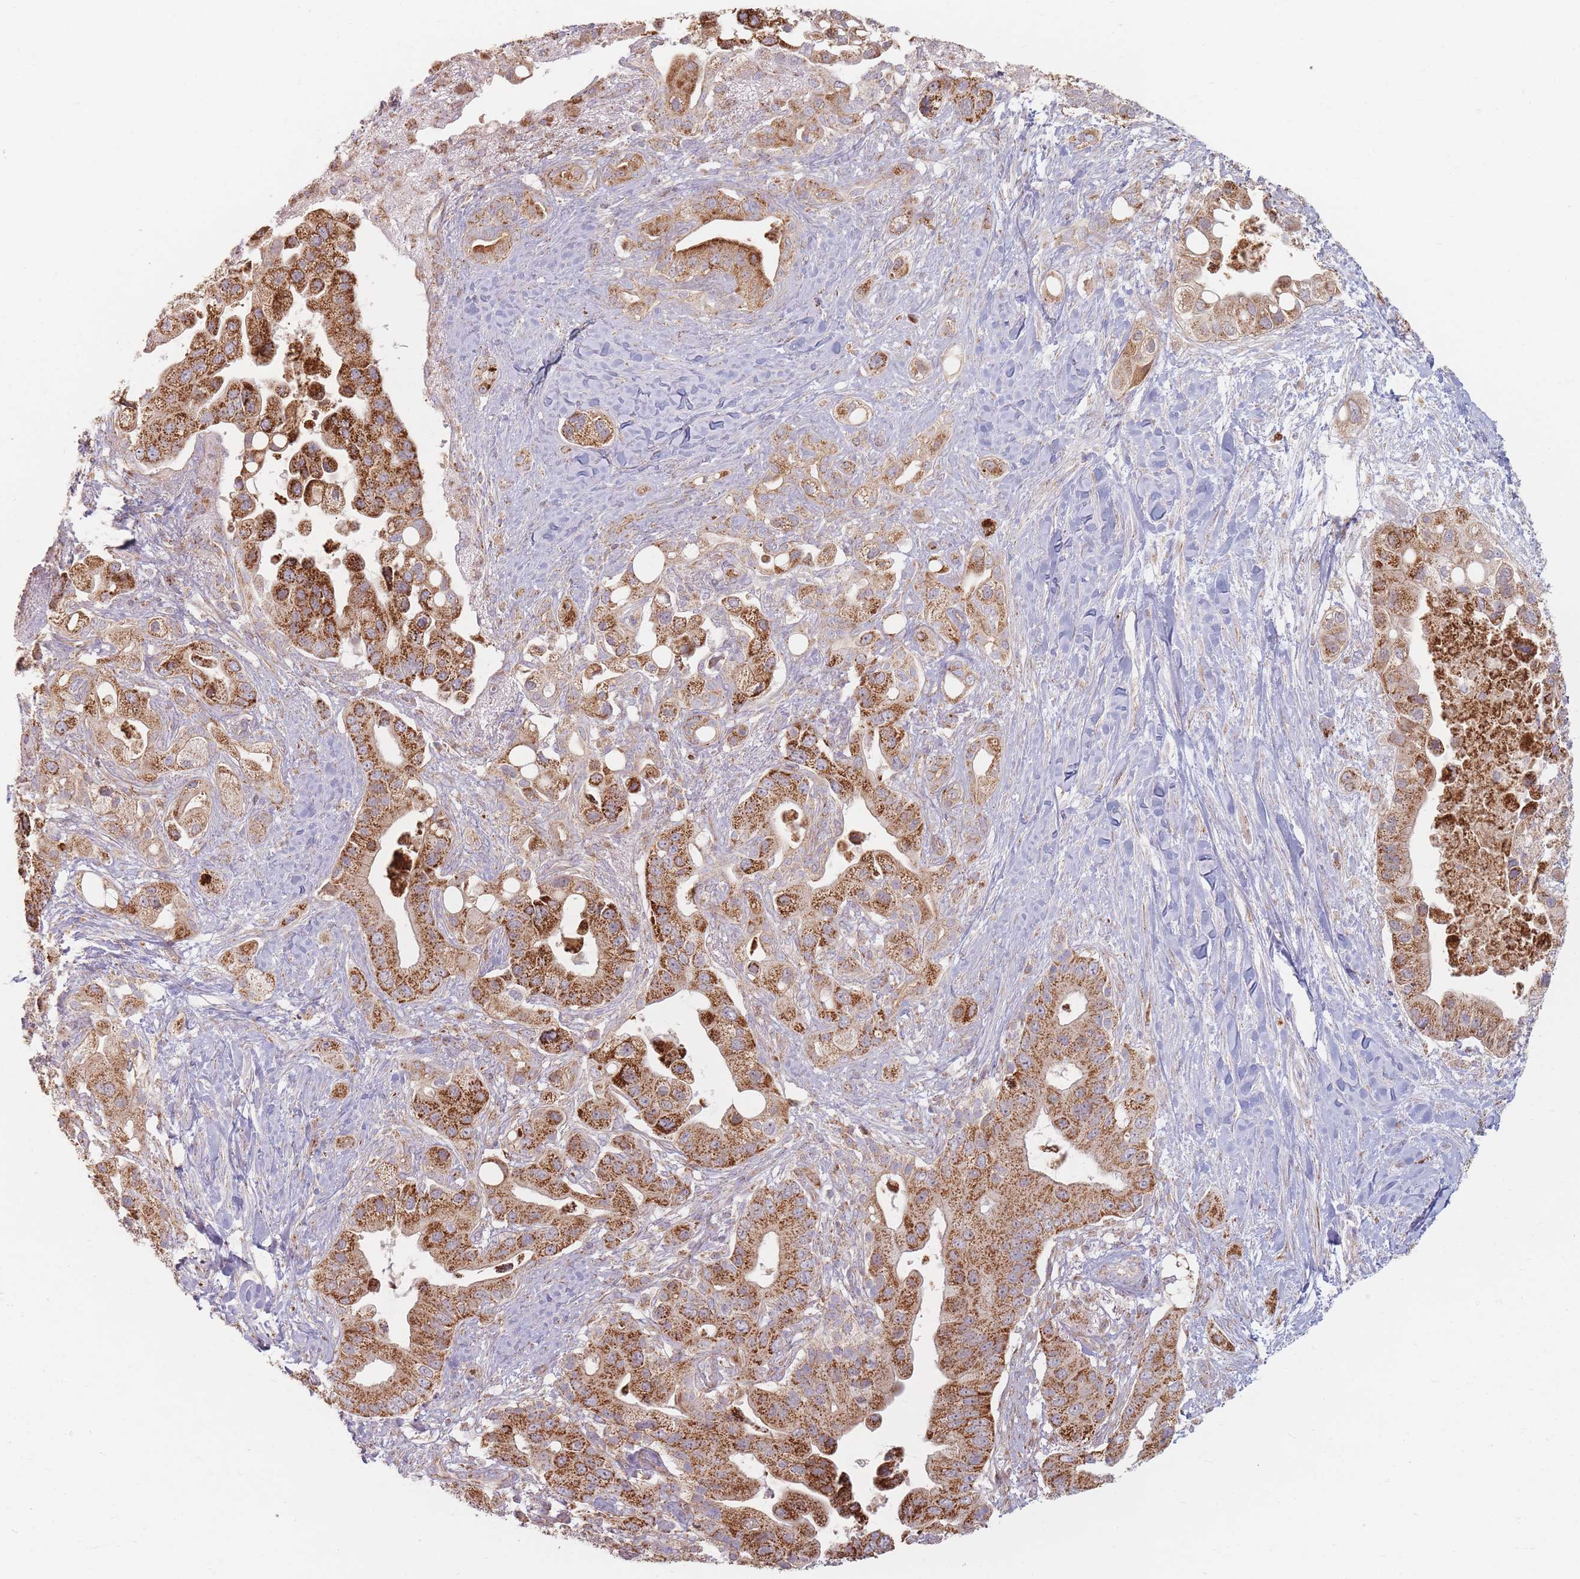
{"staining": {"intensity": "strong", "quantity": ">75%", "location": "cytoplasmic/membranous"}, "tissue": "pancreatic cancer", "cell_type": "Tumor cells", "image_type": "cancer", "snomed": [{"axis": "morphology", "description": "Adenocarcinoma, NOS"}, {"axis": "topography", "description": "Pancreas"}], "caption": "Protein staining of pancreatic cancer tissue exhibits strong cytoplasmic/membranous expression in approximately >75% of tumor cells.", "gene": "ESRP2", "patient": {"sex": "male", "age": 57}}